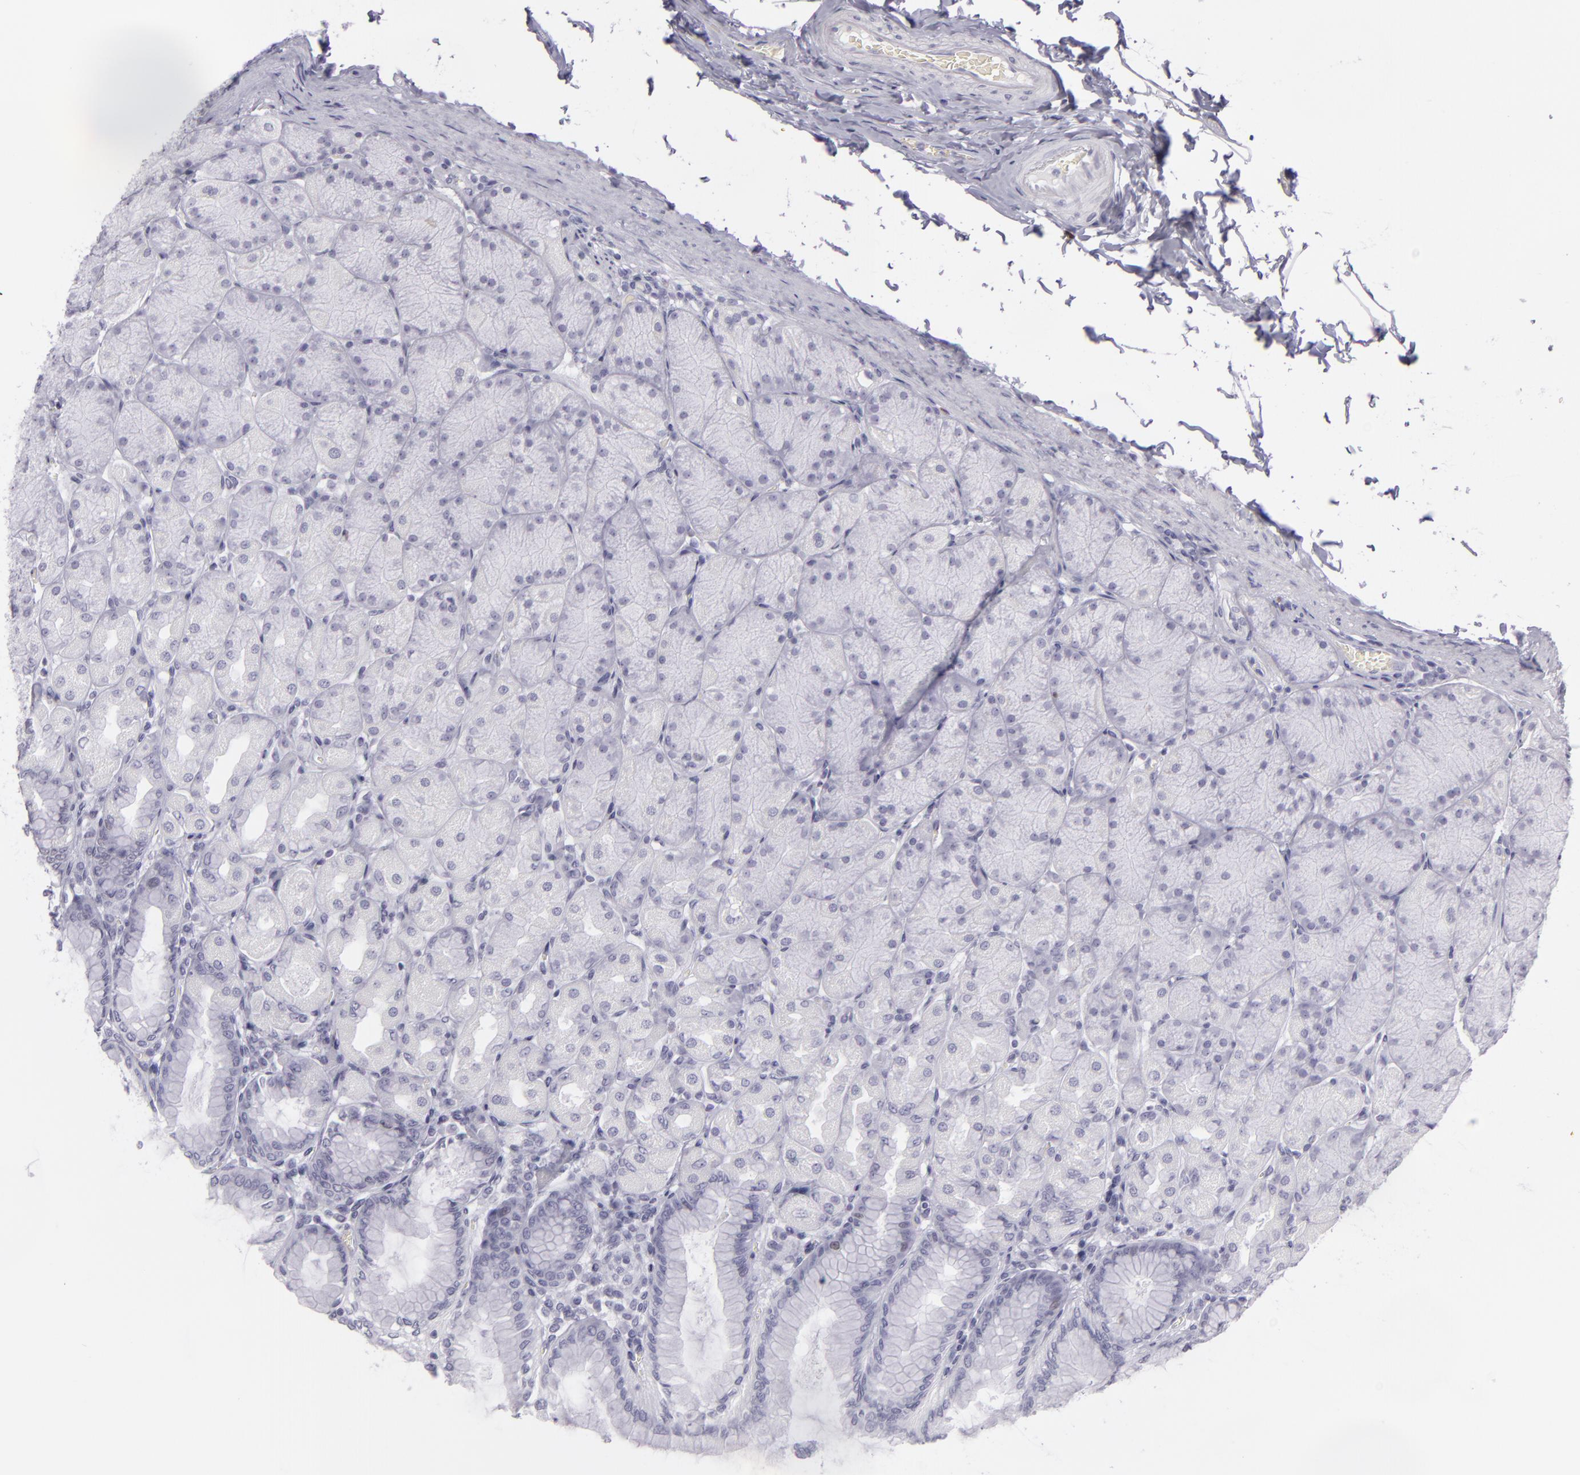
{"staining": {"intensity": "moderate", "quantity": "<25%", "location": "cytoplasmic/membranous"}, "tissue": "stomach", "cell_type": "Glandular cells", "image_type": "normal", "snomed": [{"axis": "morphology", "description": "Normal tissue, NOS"}, {"axis": "topography", "description": "Stomach, upper"}], "caption": "Immunohistochemical staining of benign human stomach reveals moderate cytoplasmic/membranous protein staining in about <25% of glandular cells.", "gene": "MCM3", "patient": {"sex": "female", "age": 56}}